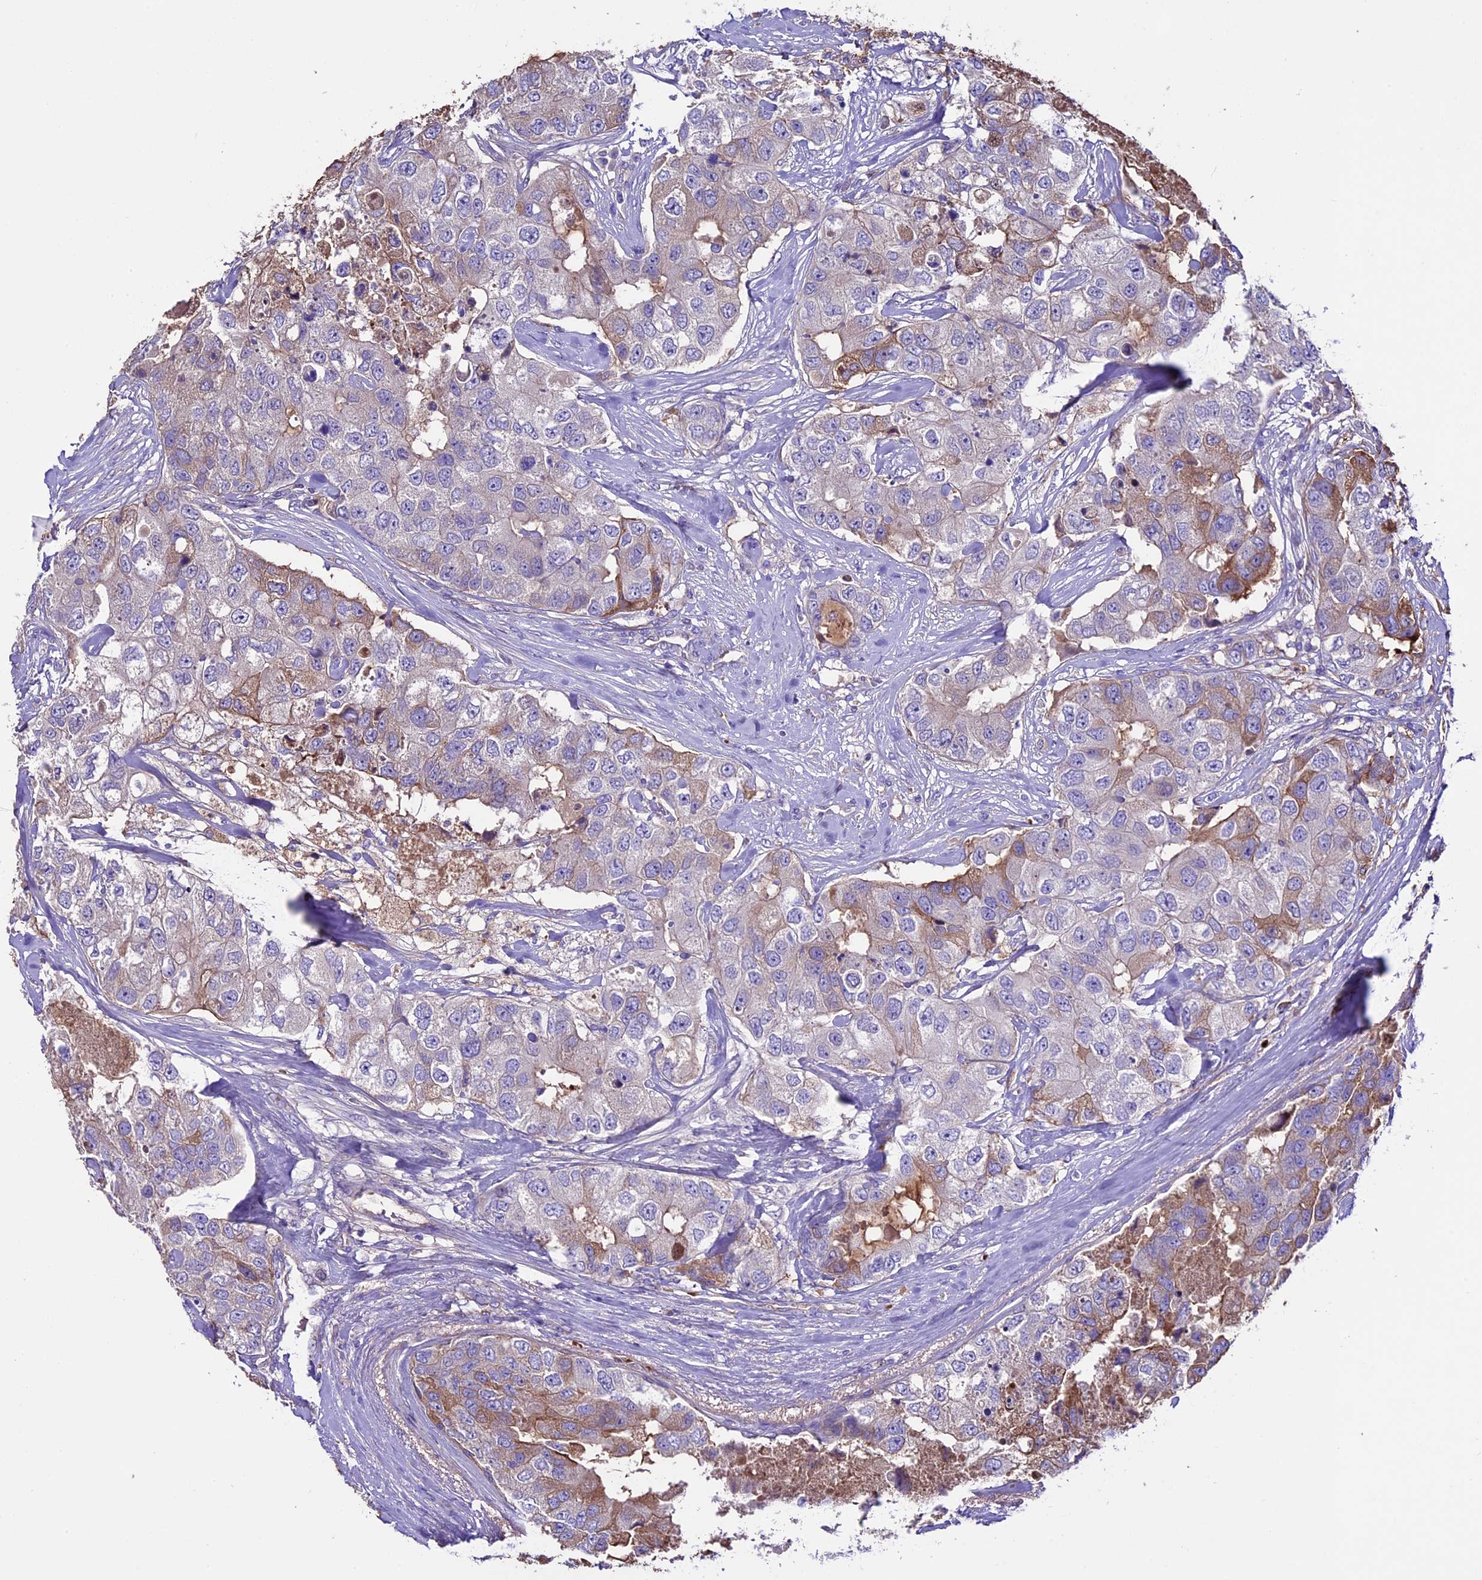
{"staining": {"intensity": "moderate", "quantity": "<25%", "location": "cytoplasmic/membranous"}, "tissue": "breast cancer", "cell_type": "Tumor cells", "image_type": "cancer", "snomed": [{"axis": "morphology", "description": "Duct carcinoma"}, {"axis": "topography", "description": "Breast"}], "caption": "The photomicrograph shows staining of breast cancer, revealing moderate cytoplasmic/membranous protein expression (brown color) within tumor cells.", "gene": "TCP11L2", "patient": {"sex": "female", "age": 62}}